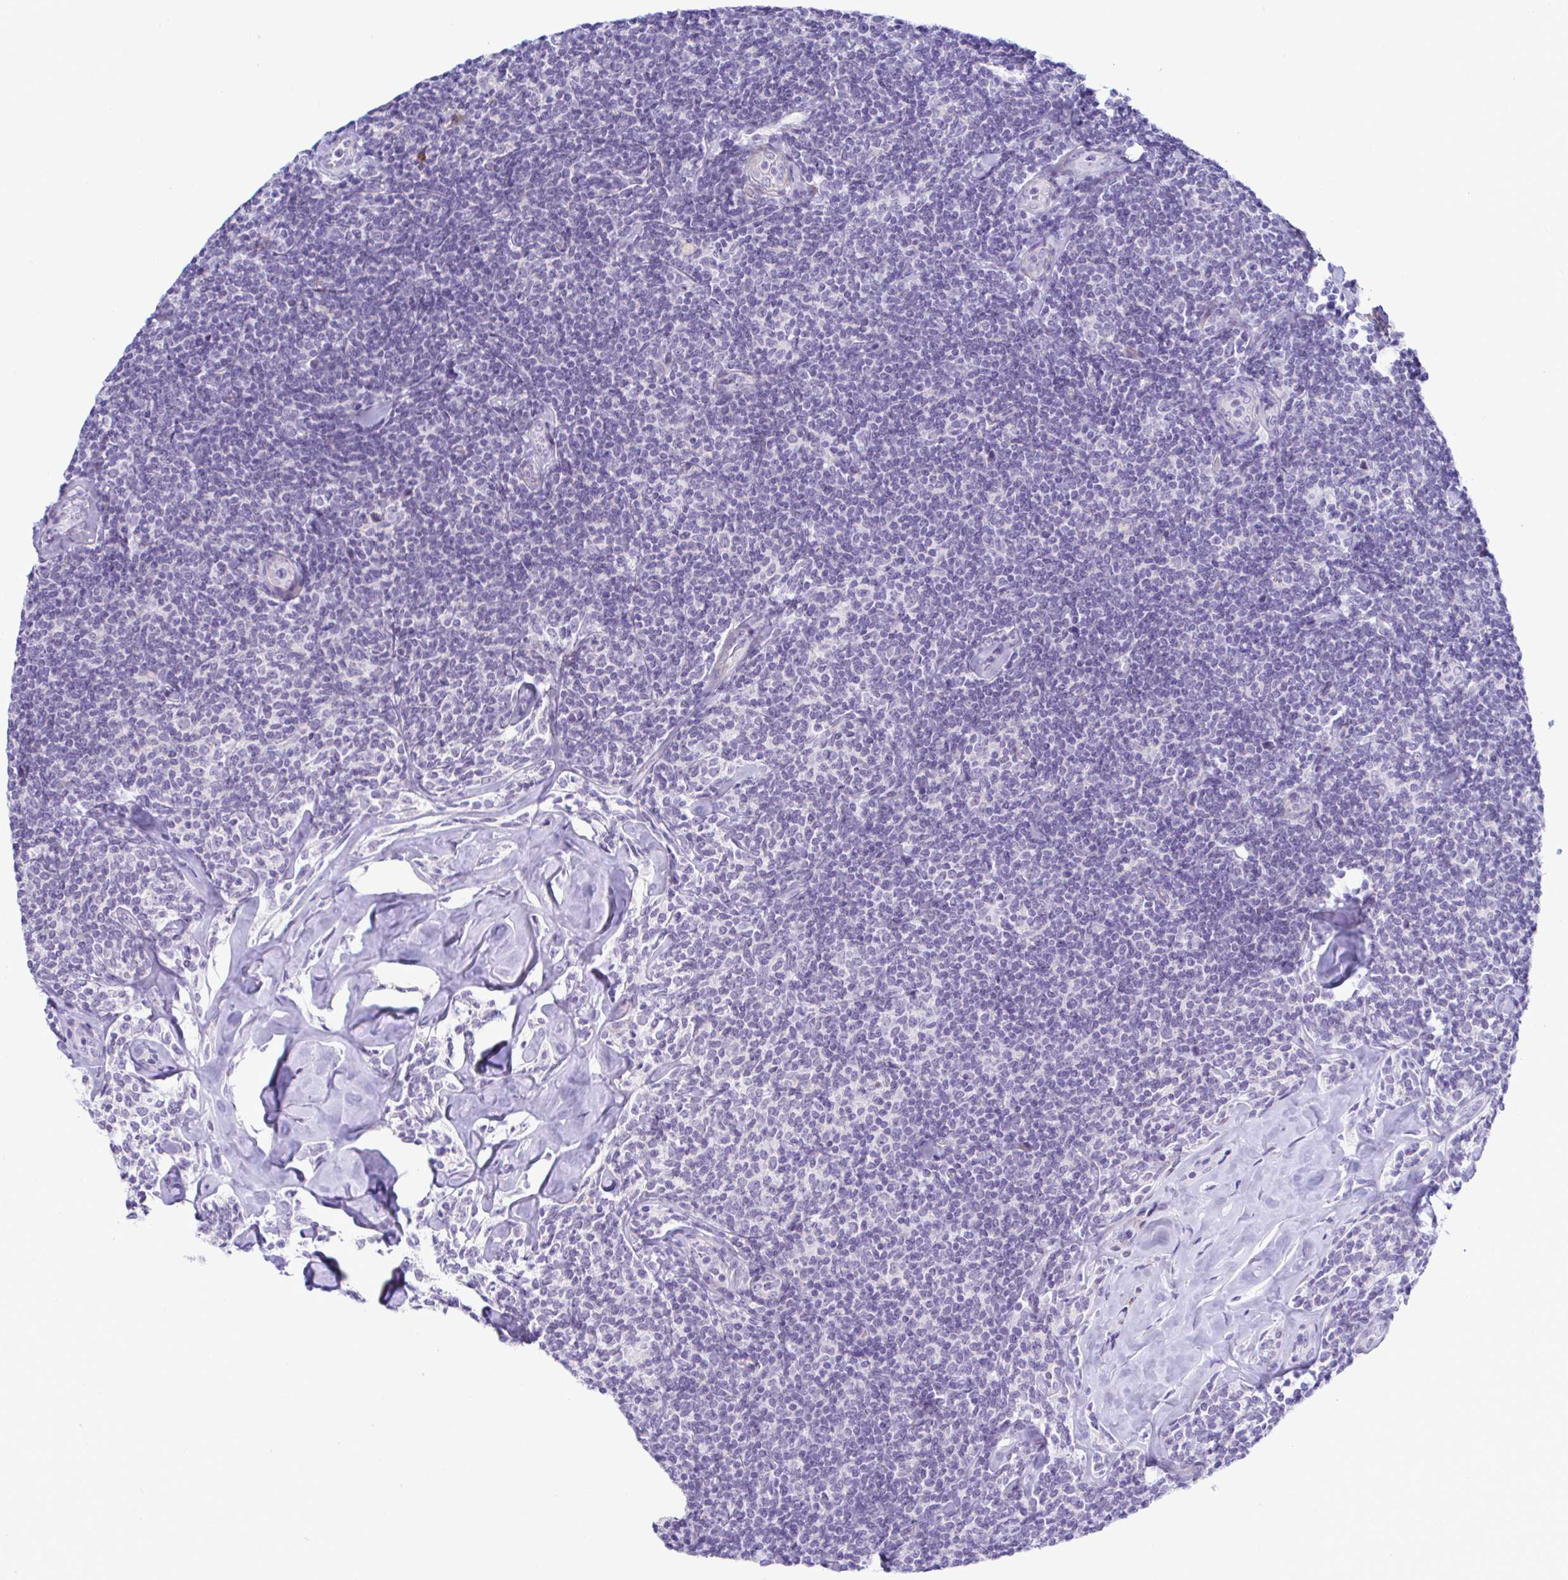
{"staining": {"intensity": "negative", "quantity": "none", "location": "none"}, "tissue": "lymphoma", "cell_type": "Tumor cells", "image_type": "cancer", "snomed": [{"axis": "morphology", "description": "Malignant lymphoma, non-Hodgkin's type, Low grade"}, {"axis": "topography", "description": "Lymph node"}], "caption": "This histopathology image is of low-grade malignant lymphoma, non-Hodgkin's type stained with immunohistochemistry to label a protein in brown with the nuclei are counter-stained blue. There is no staining in tumor cells.", "gene": "NBPF3", "patient": {"sex": "female", "age": 56}}